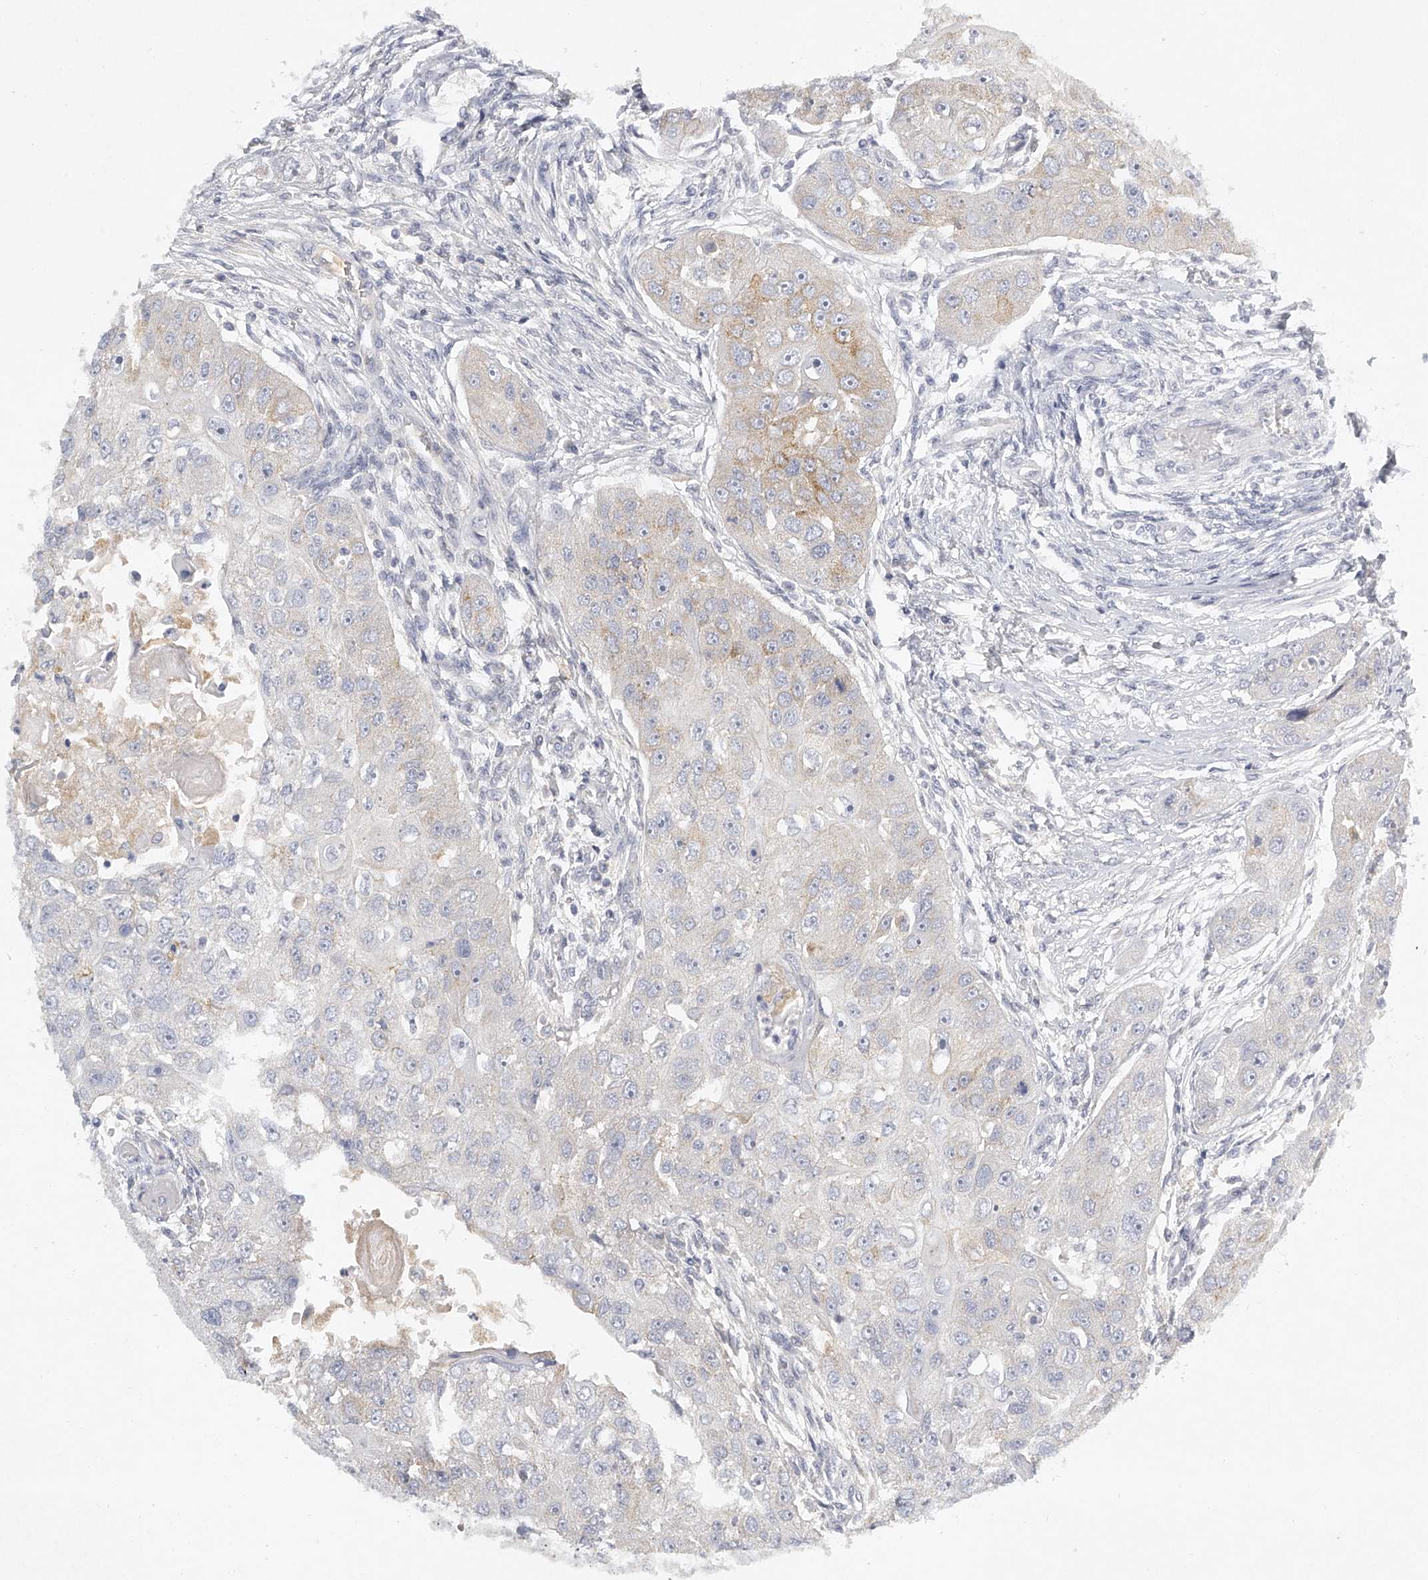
{"staining": {"intensity": "weak", "quantity": "<25%", "location": "cytoplasmic/membranous"}, "tissue": "head and neck cancer", "cell_type": "Tumor cells", "image_type": "cancer", "snomed": [{"axis": "morphology", "description": "Normal tissue, NOS"}, {"axis": "morphology", "description": "Squamous cell carcinoma, NOS"}, {"axis": "topography", "description": "Skeletal muscle"}, {"axis": "topography", "description": "Head-Neck"}], "caption": "Immunohistochemical staining of squamous cell carcinoma (head and neck) demonstrates no significant staining in tumor cells. (DAB (3,3'-diaminobenzidine) immunohistochemistry (IHC) with hematoxylin counter stain).", "gene": "FAT2", "patient": {"sex": "male", "age": 51}}